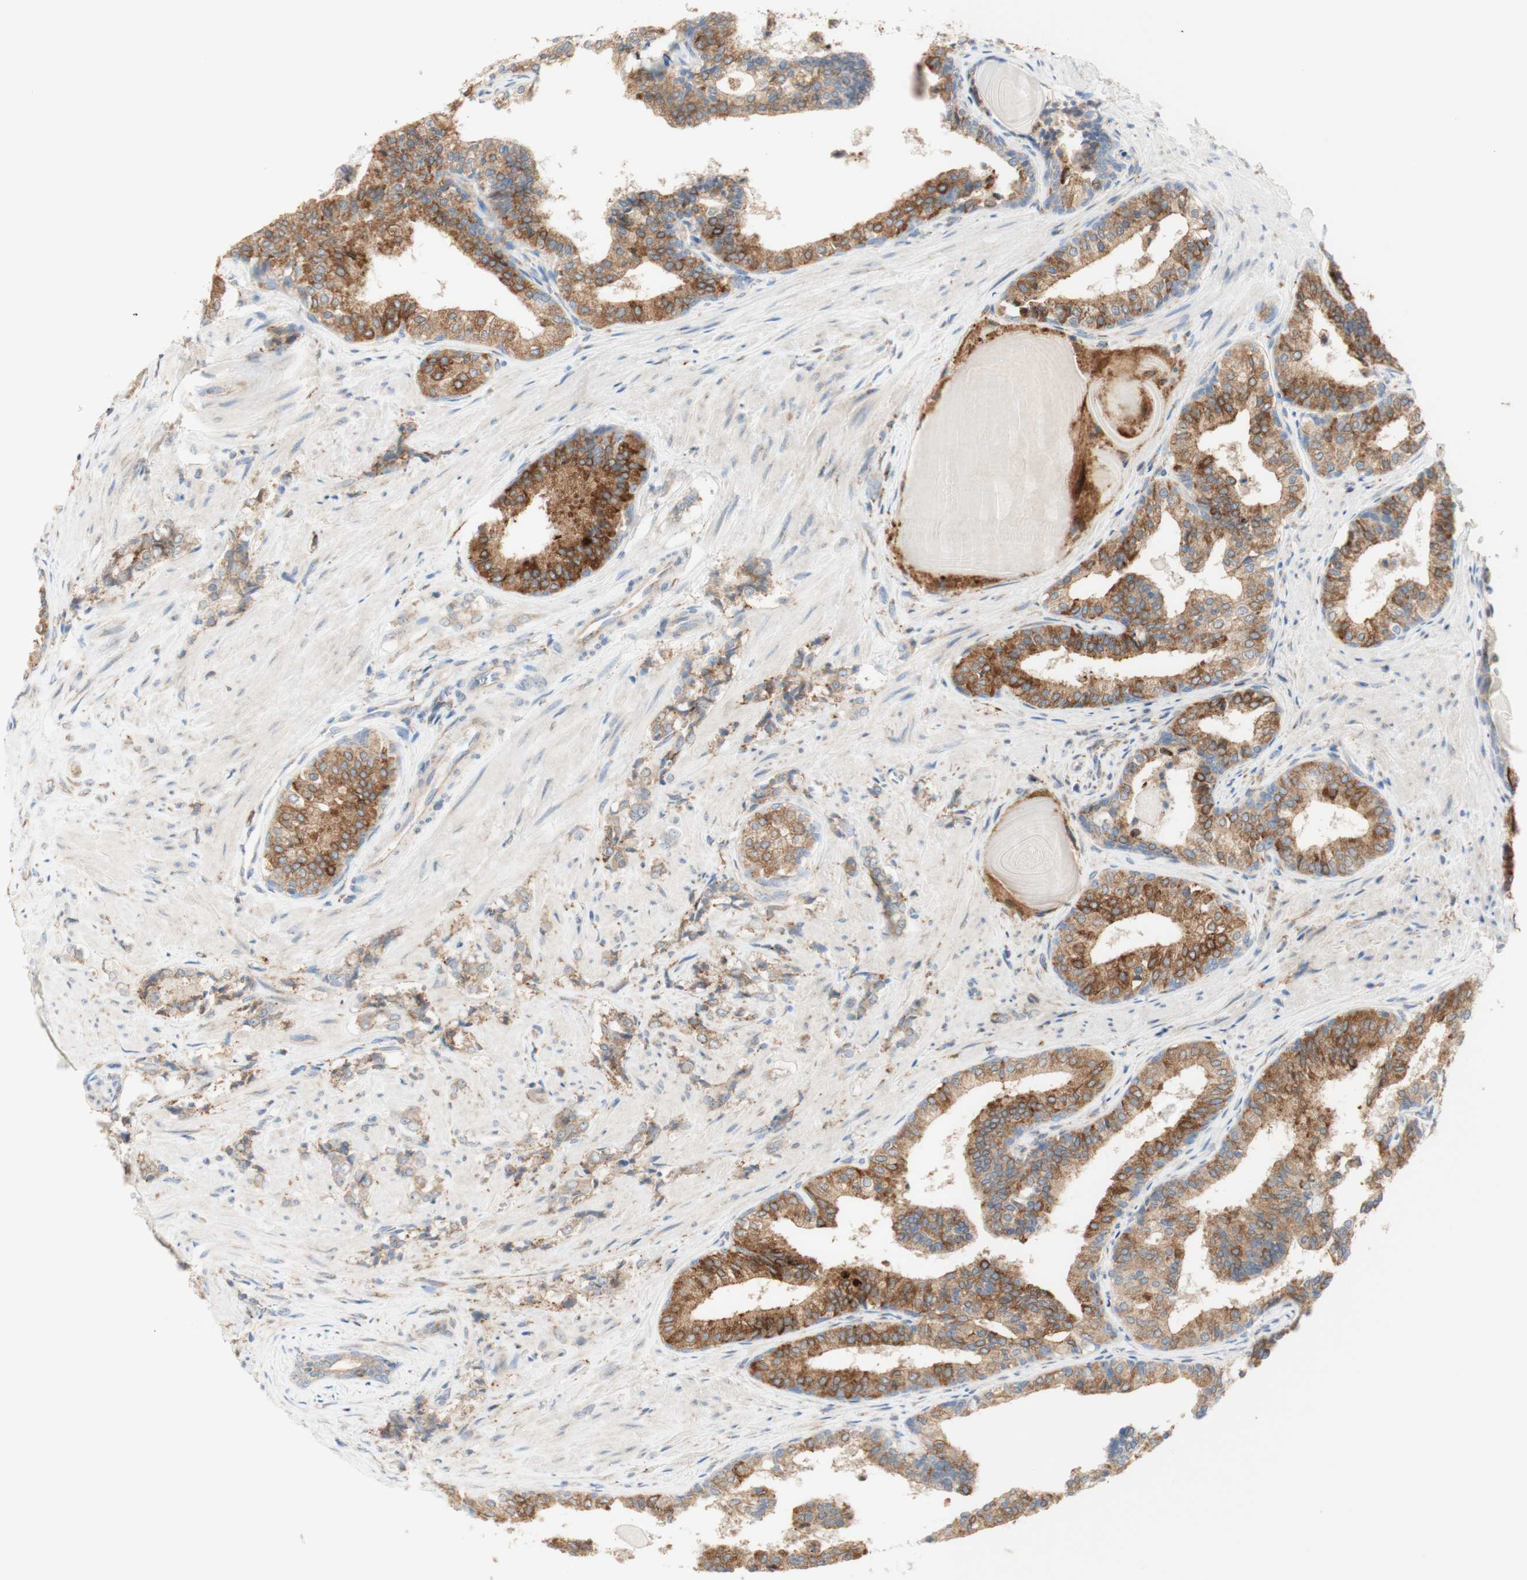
{"staining": {"intensity": "moderate", "quantity": ">75%", "location": "cytoplasmic/membranous"}, "tissue": "prostate cancer", "cell_type": "Tumor cells", "image_type": "cancer", "snomed": [{"axis": "morphology", "description": "Adenocarcinoma, Low grade"}, {"axis": "topography", "description": "Prostate"}], "caption": "Human prostate cancer (adenocarcinoma (low-grade)) stained with a brown dye exhibits moderate cytoplasmic/membranous positive staining in approximately >75% of tumor cells.", "gene": "MANF", "patient": {"sex": "male", "age": 60}}